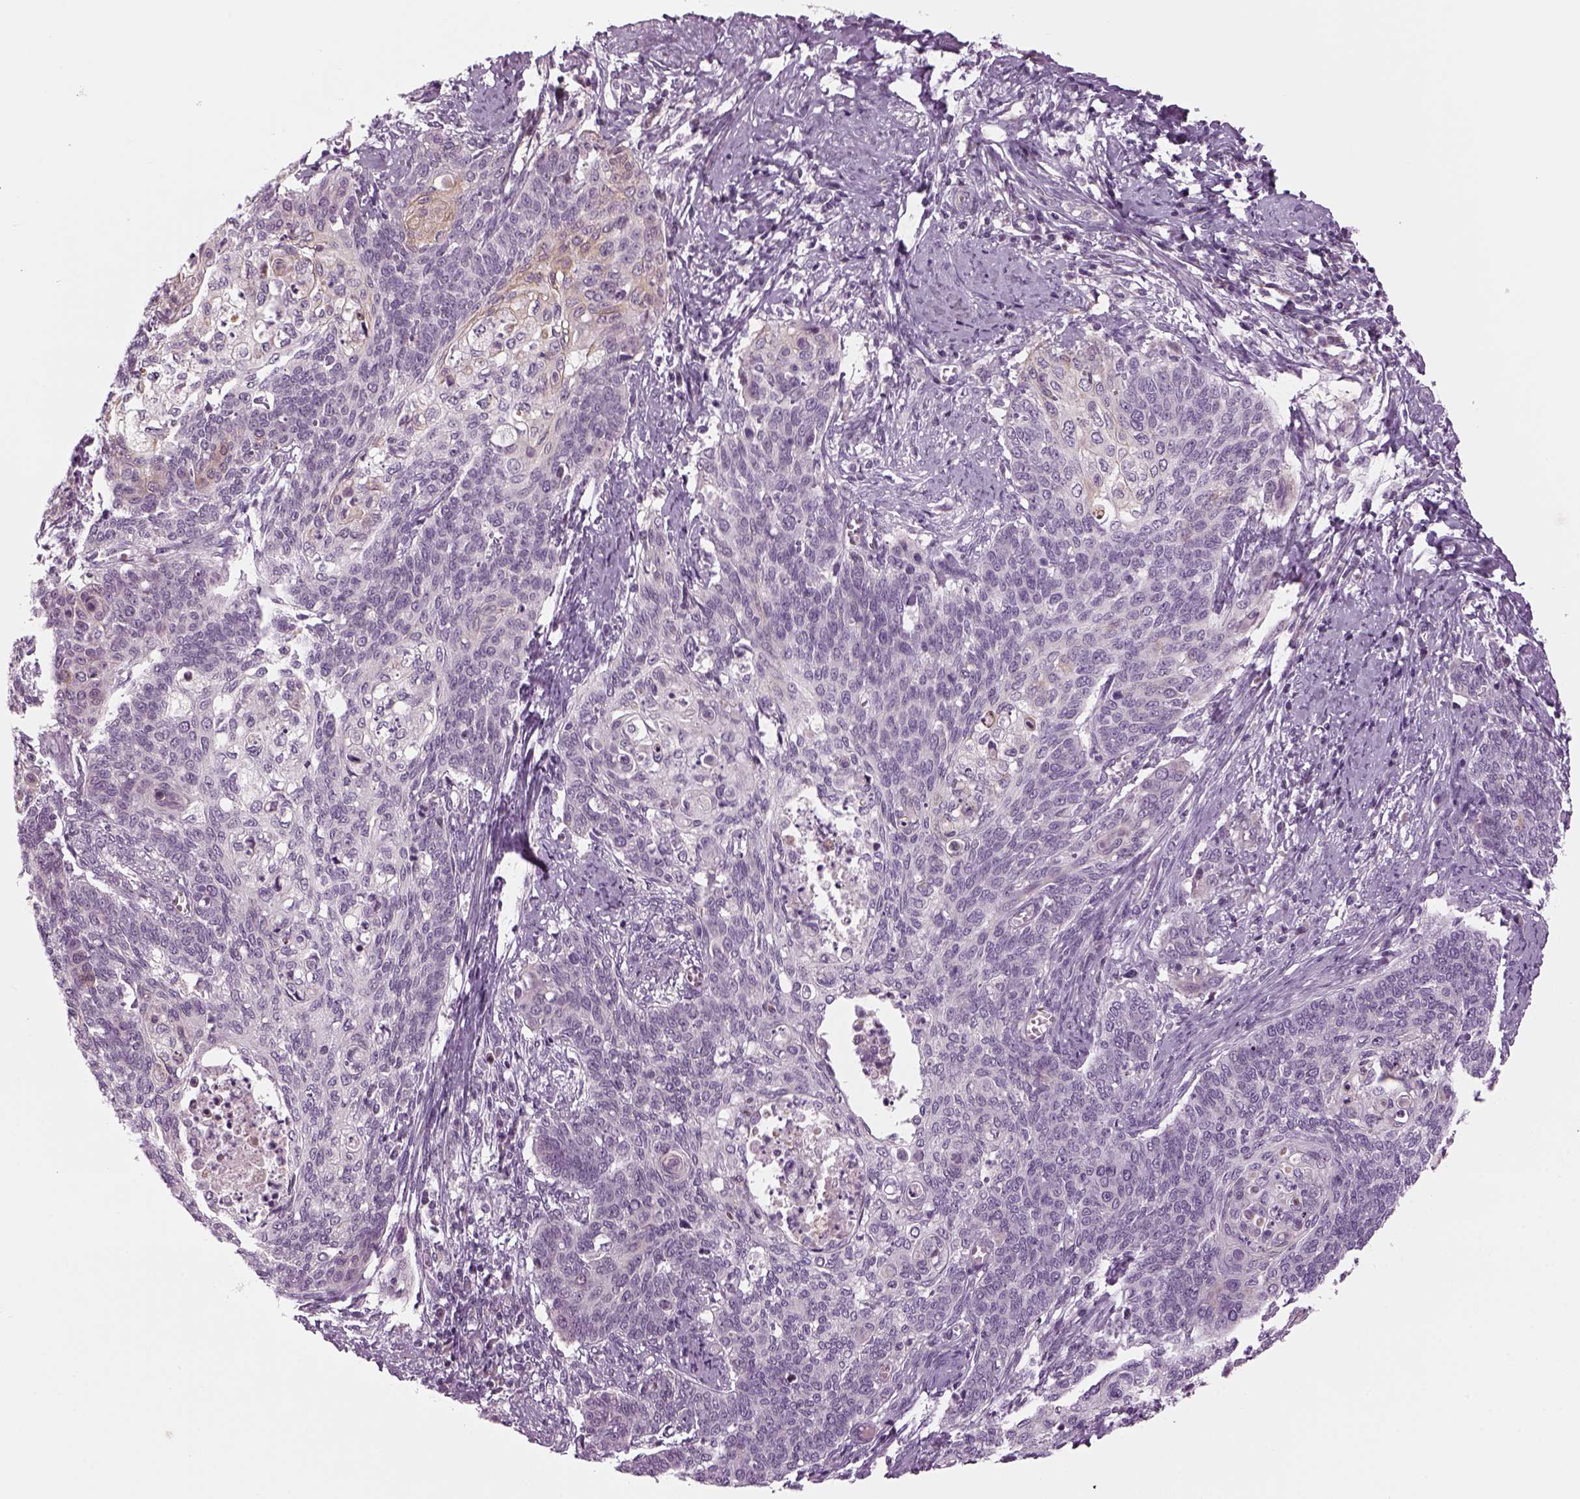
{"staining": {"intensity": "negative", "quantity": "none", "location": "none"}, "tissue": "cervical cancer", "cell_type": "Tumor cells", "image_type": "cancer", "snomed": [{"axis": "morphology", "description": "Normal tissue, NOS"}, {"axis": "morphology", "description": "Squamous cell carcinoma, NOS"}, {"axis": "topography", "description": "Cervix"}], "caption": "This is an immunohistochemistry histopathology image of human cervical cancer (squamous cell carcinoma). There is no staining in tumor cells.", "gene": "LRRIQ3", "patient": {"sex": "female", "age": 39}}